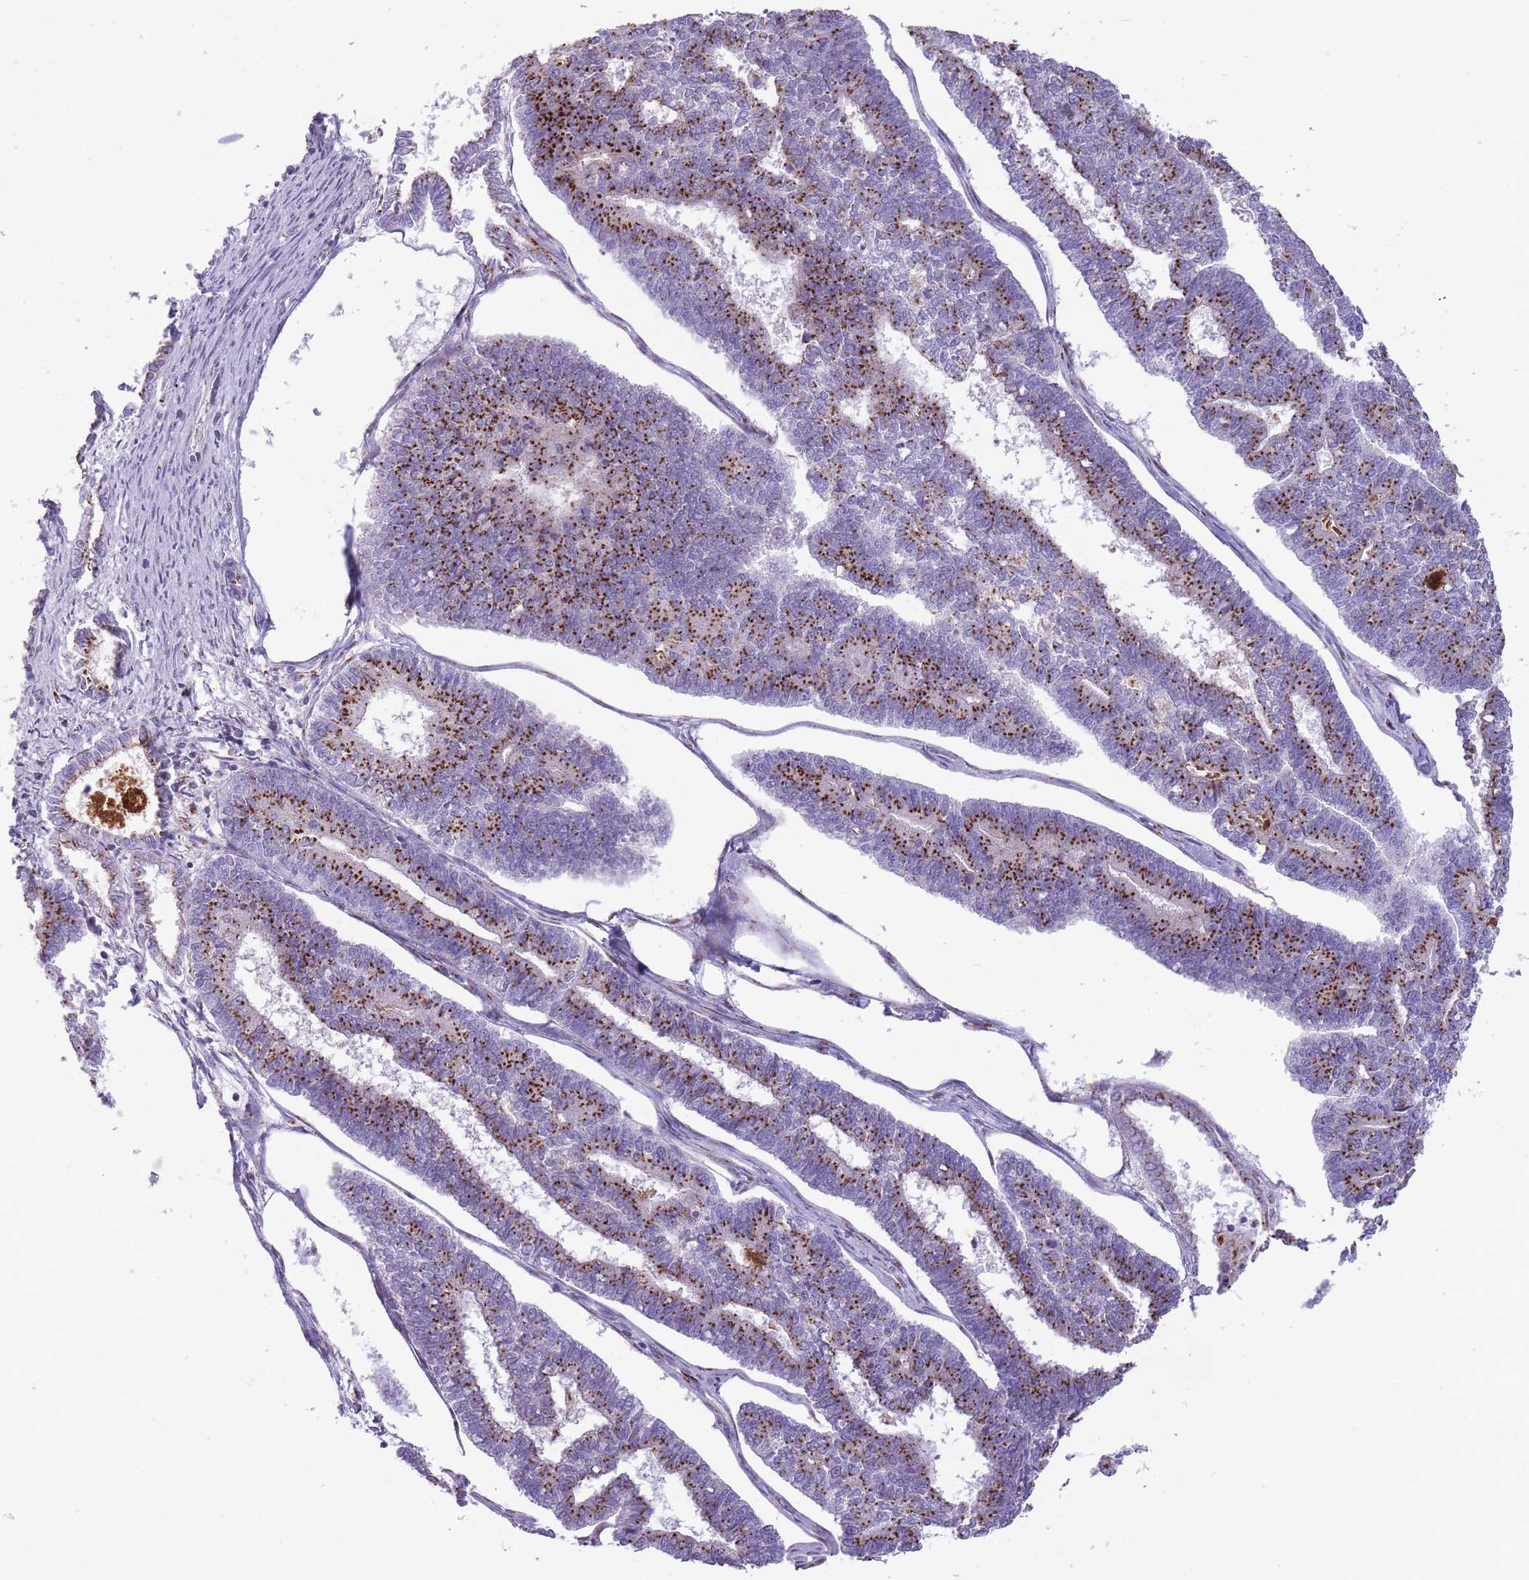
{"staining": {"intensity": "strong", "quantity": ">75%", "location": "cytoplasmic/membranous"}, "tissue": "endometrial cancer", "cell_type": "Tumor cells", "image_type": "cancer", "snomed": [{"axis": "morphology", "description": "Adenocarcinoma, NOS"}, {"axis": "topography", "description": "Endometrium"}], "caption": "Endometrial cancer (adenocarcinoma) was stained to show a protein in brown. There is high levels of strong cytoplasmic/membranous positivity in approximately >75% of tumor cells.", "gene": "B4GALT2", "patient": {"sex": "female", "age": 70}}